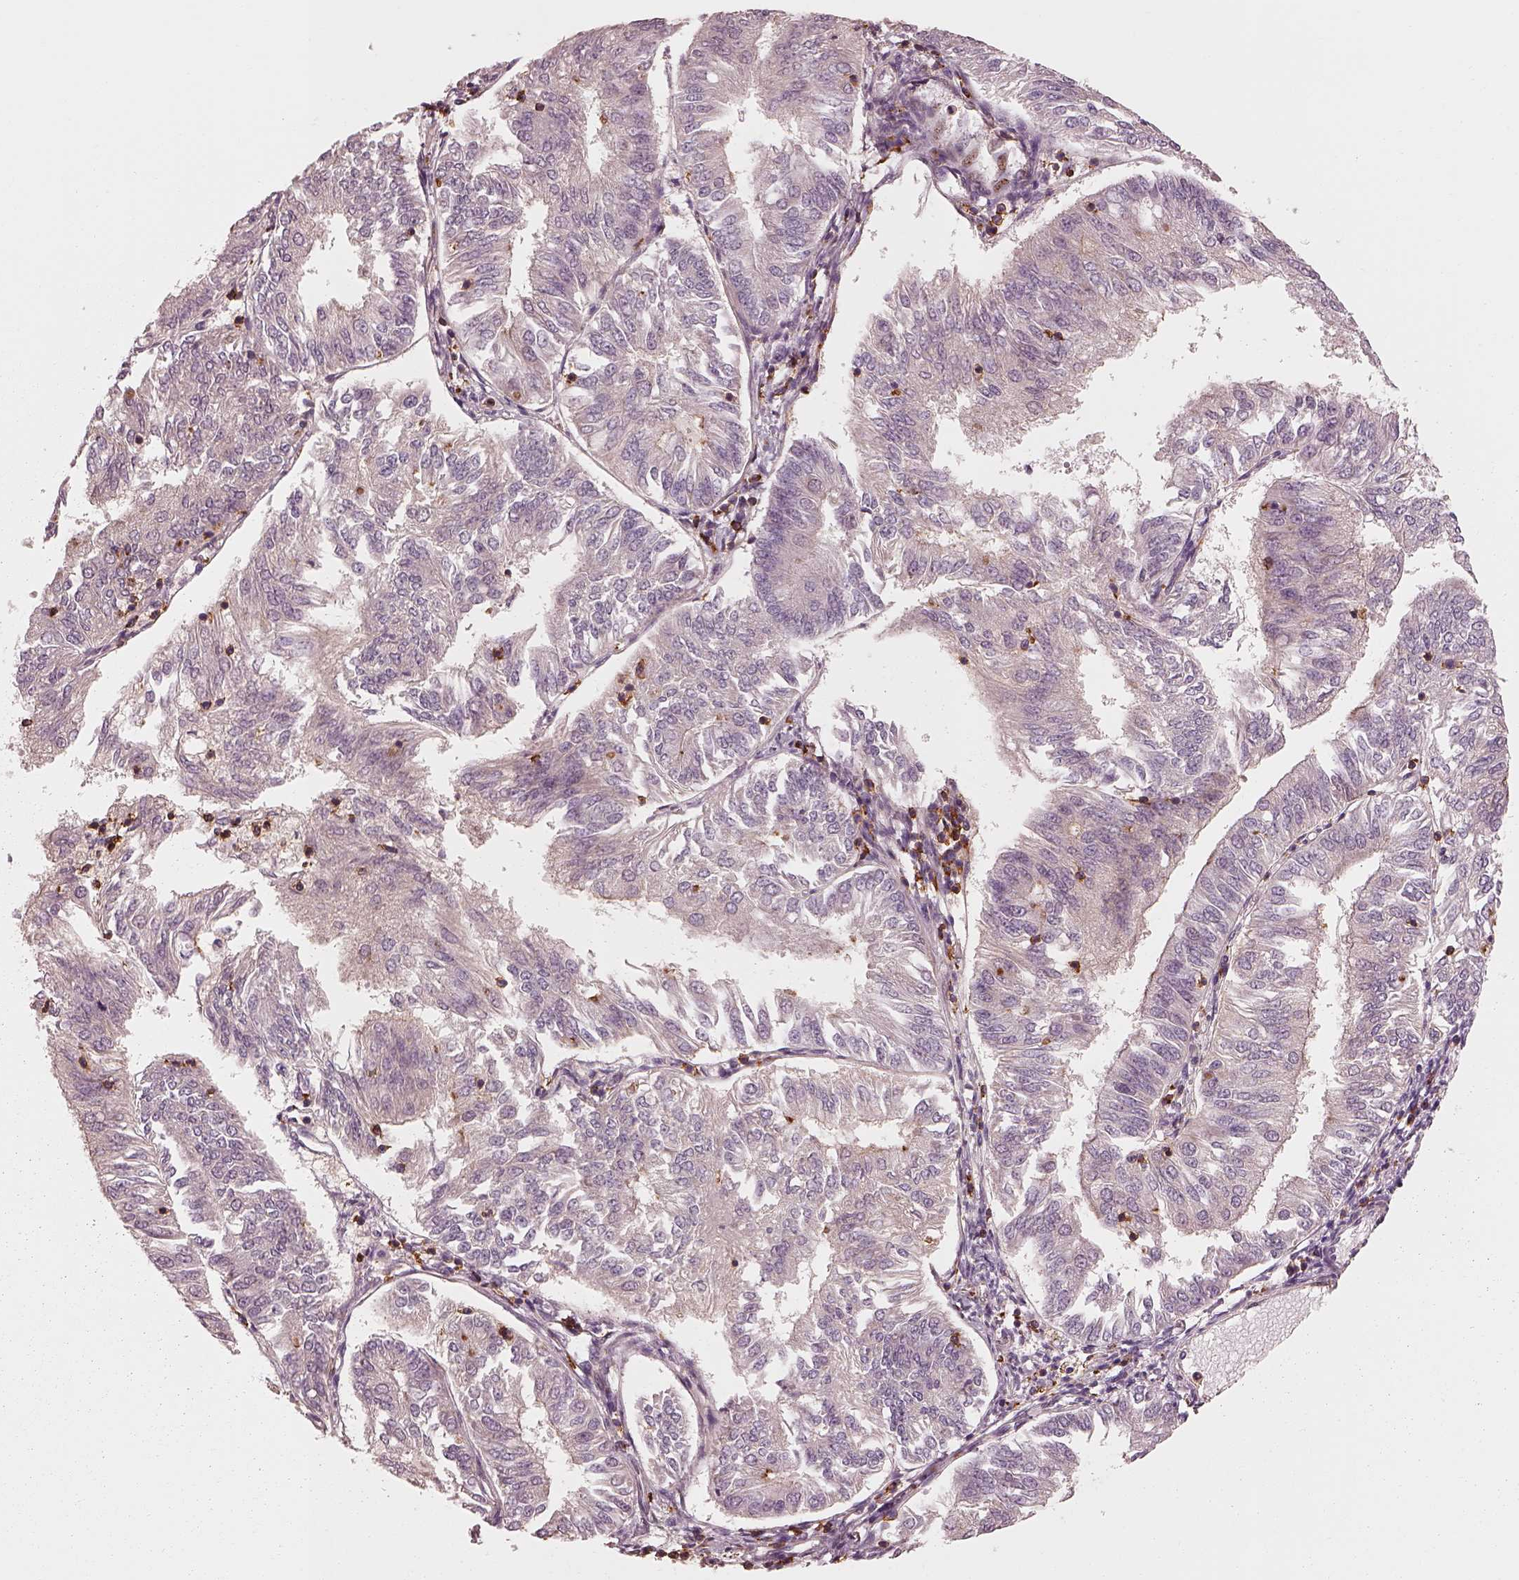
{"staining": {"intensity": "weak", "quantity": "<25%", "location": "cytoplasmic/membranous"}, "tissue": "endometrial cancer", "cell_type": "Tumor cells", "image_type": "cancer", "snomed": [{"axis": "morphology", "description": "Adenocarcinoma, NOS"}, {"axis": "topography", "description": "Endometrium"}], "caption": "Immunohistochemical staining of endometrial cancer (adenocarcinoma) demonstrates no significant expression in tumor cells. (DAB IHC visualized using brightfield microscopy, high magnification).", "gene": "FAM107B", "patient": {"sex": "female", "age": 58}}